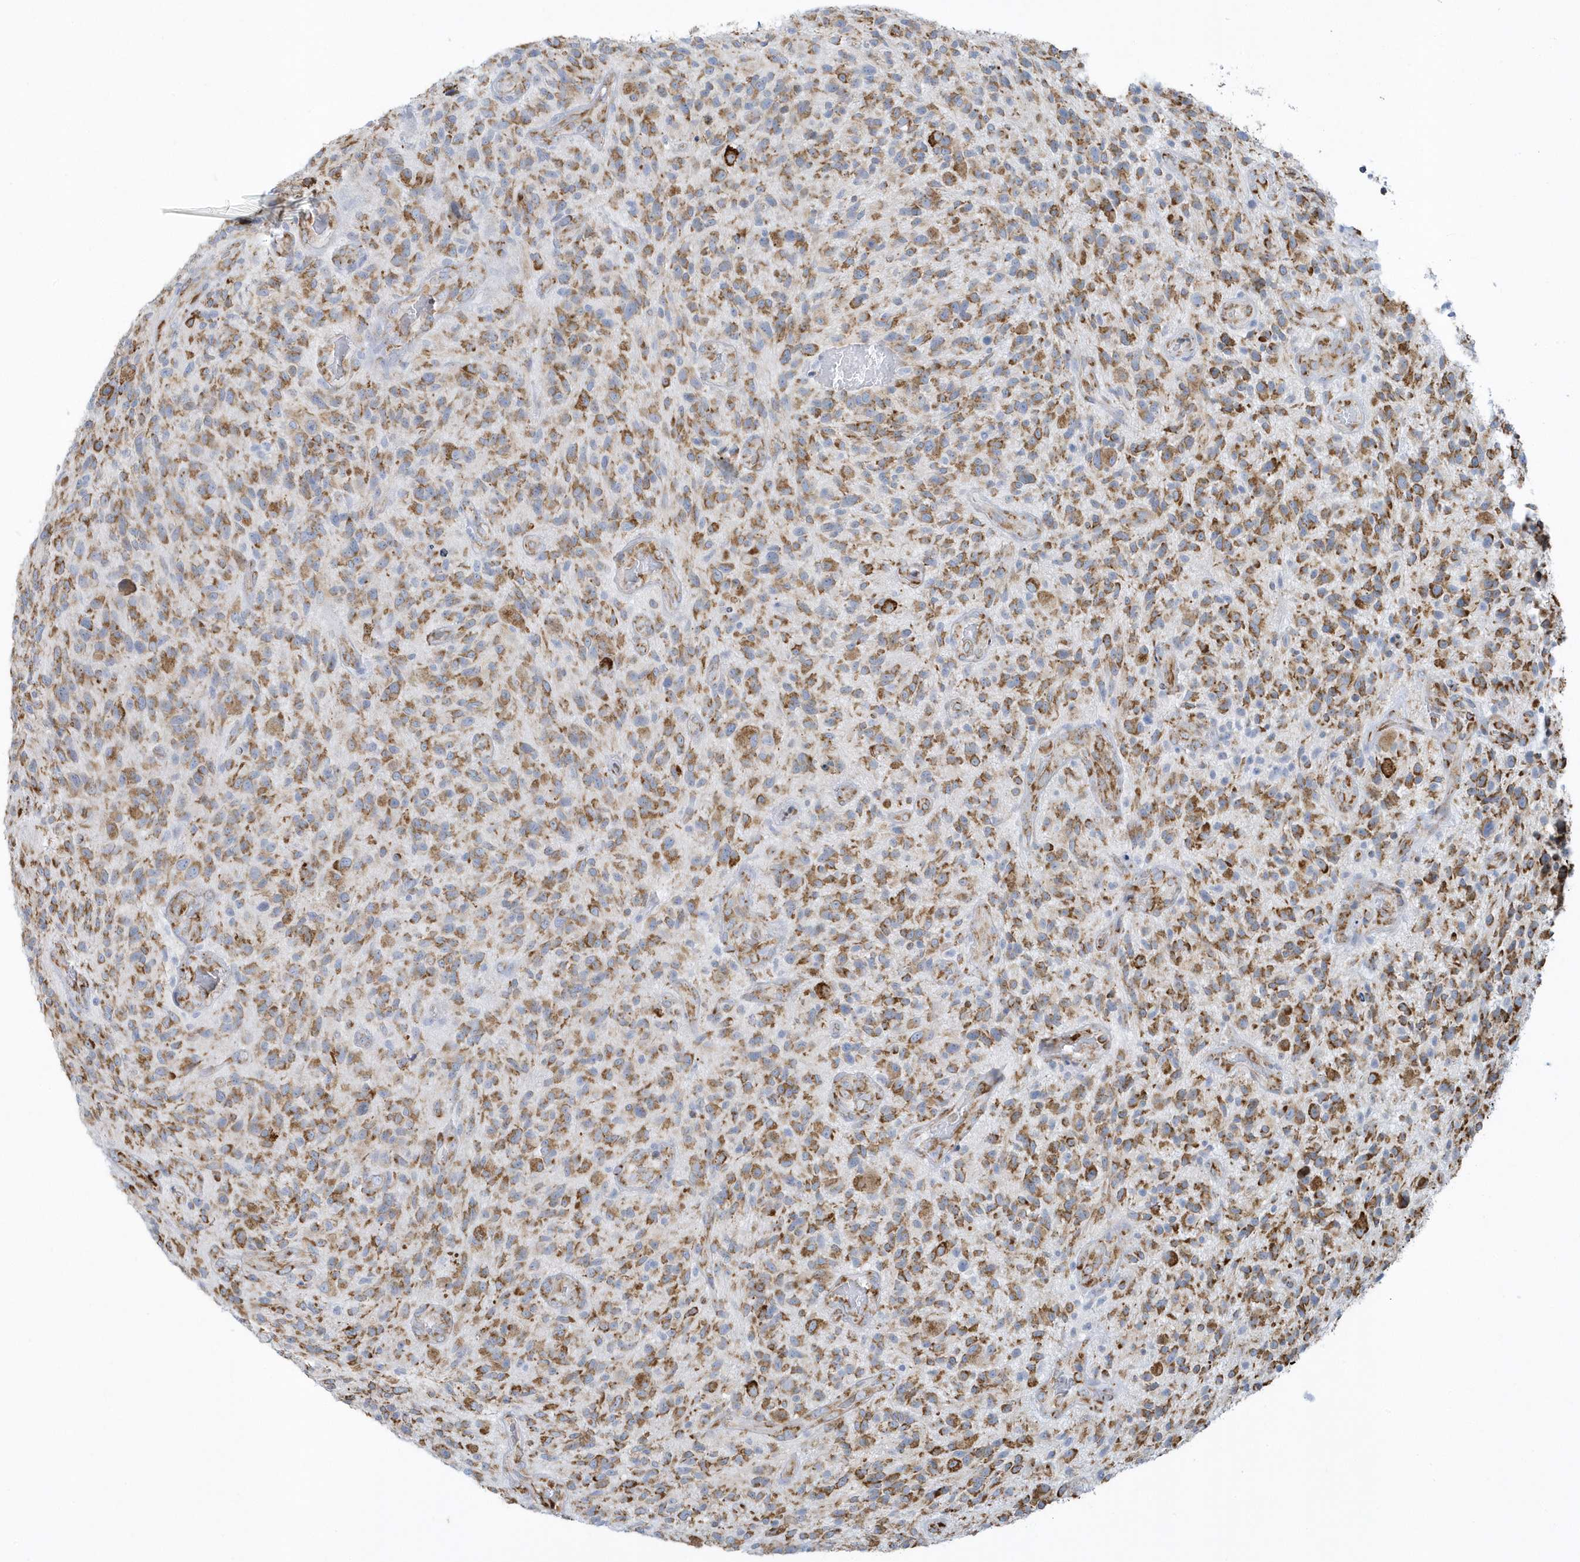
{"staining": {"intensity": "moderate", "quantity": ">75%", "location": "cytoplasmic/membranous"}, "tissue": "glioma", "cell_type": "Tumor cells", "image_type": "cancer", "snomed": [{"axis": "morphology", "description": "Glioma, malignant, High grade"}, {"axis": "topography", "description": "Brain"}], "caption": "A high-resolution histopathology image shows immunohistochemistry (IHC) staining of glioma, which reveals moderate cytoplasmic/membranous expression in approximately >75% of tumor cells.", "gene": "DCAF1", "patient": {"sex": "male", "age": 47}}